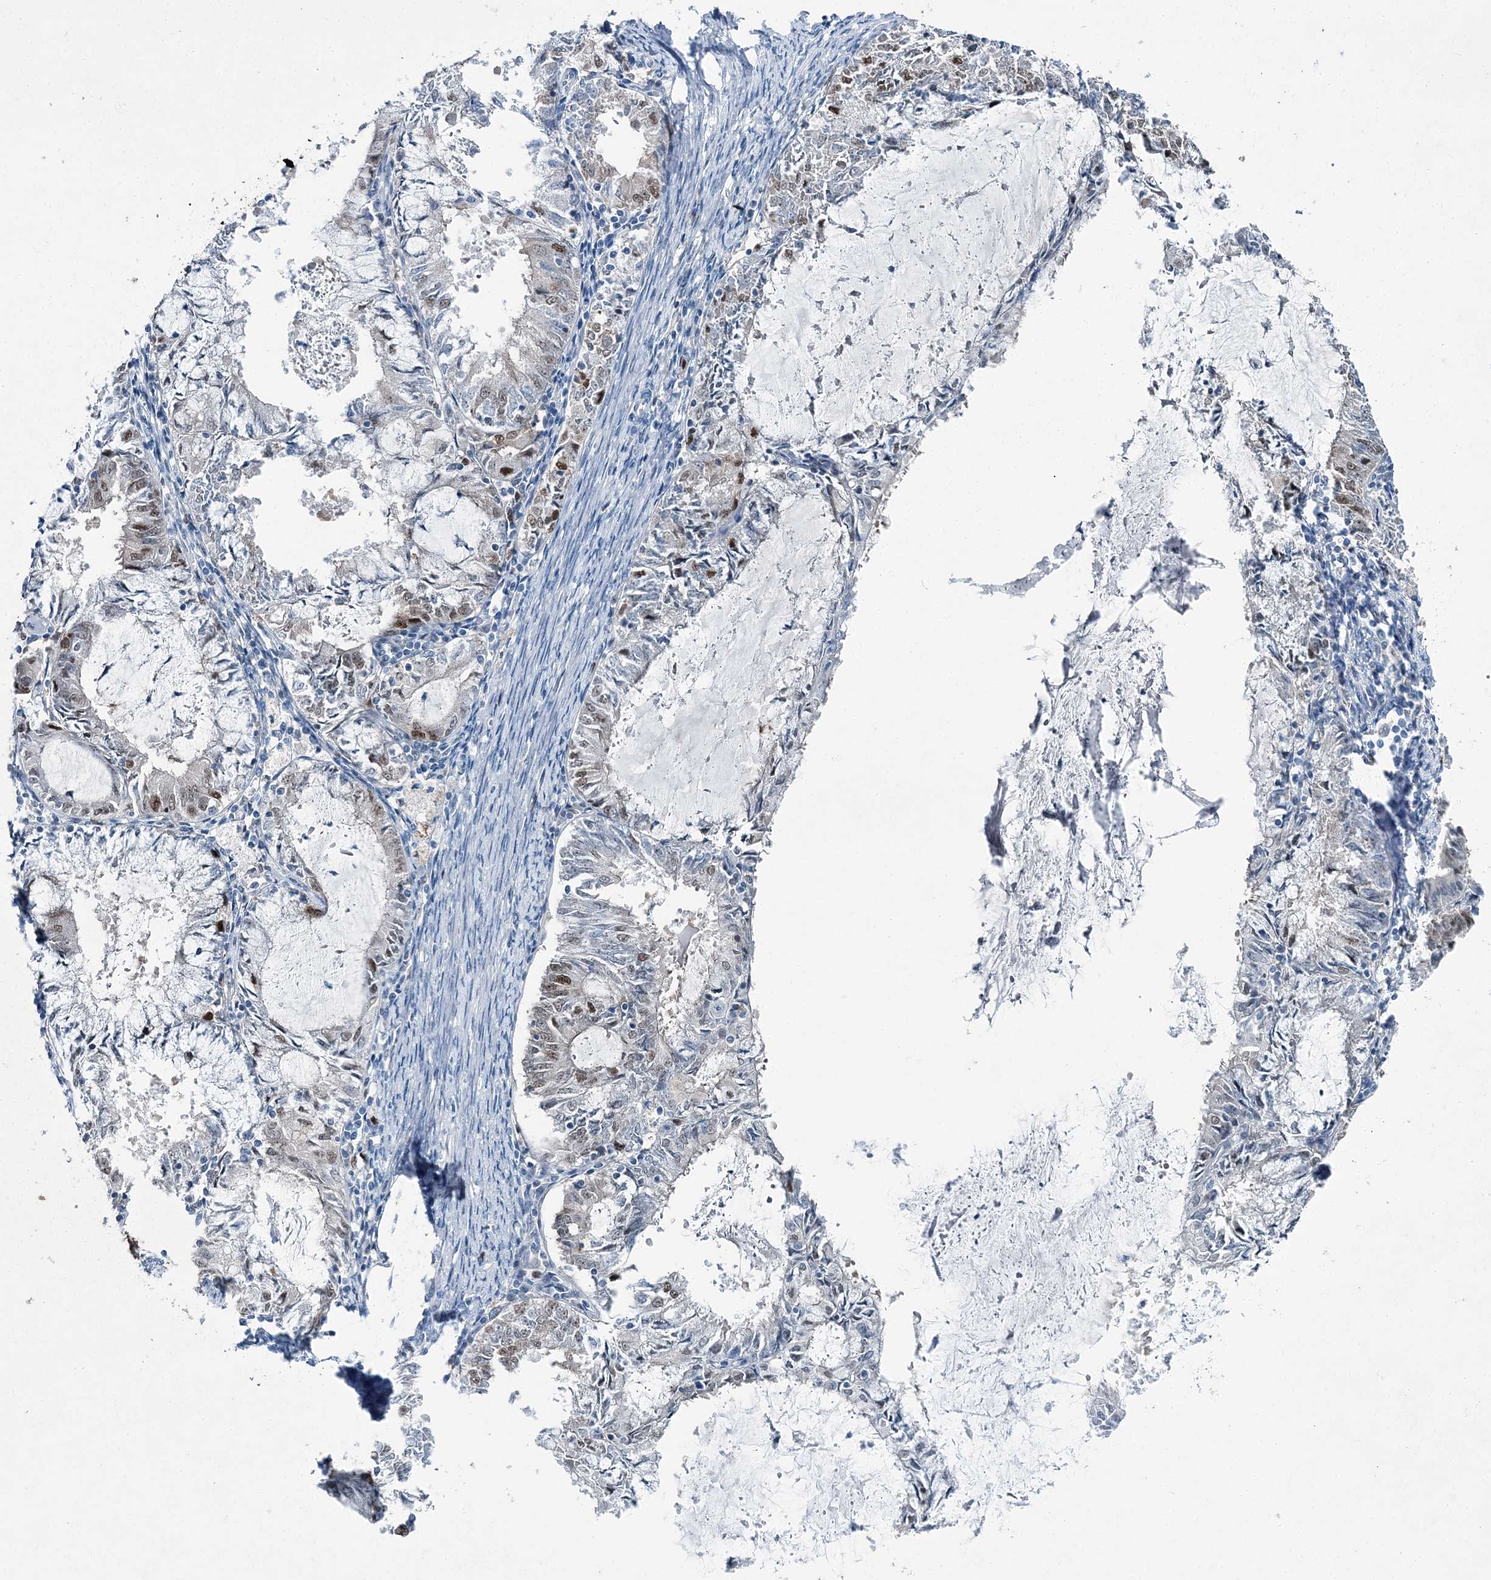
{"staining": {"intensity": "moderate", "quantity": "<25%", "location": "nuclear"}, "tissue": "endometrial cancer", "cell_type": "Tumor cells", "image_type": "cancer", "snomed": [{"axis": "morphology", "description": "Adenocarcinoma, NOS"}, {"axis": "topography", "description": "Endometrium"}], "caption": "A low amount of moderate nuclear positivity is present in approximately <25% of tumor cells in endometrial adenocarcinoma tissue.", "gene": "HAT1", "patient": {"sex": "female", "age": 57}}